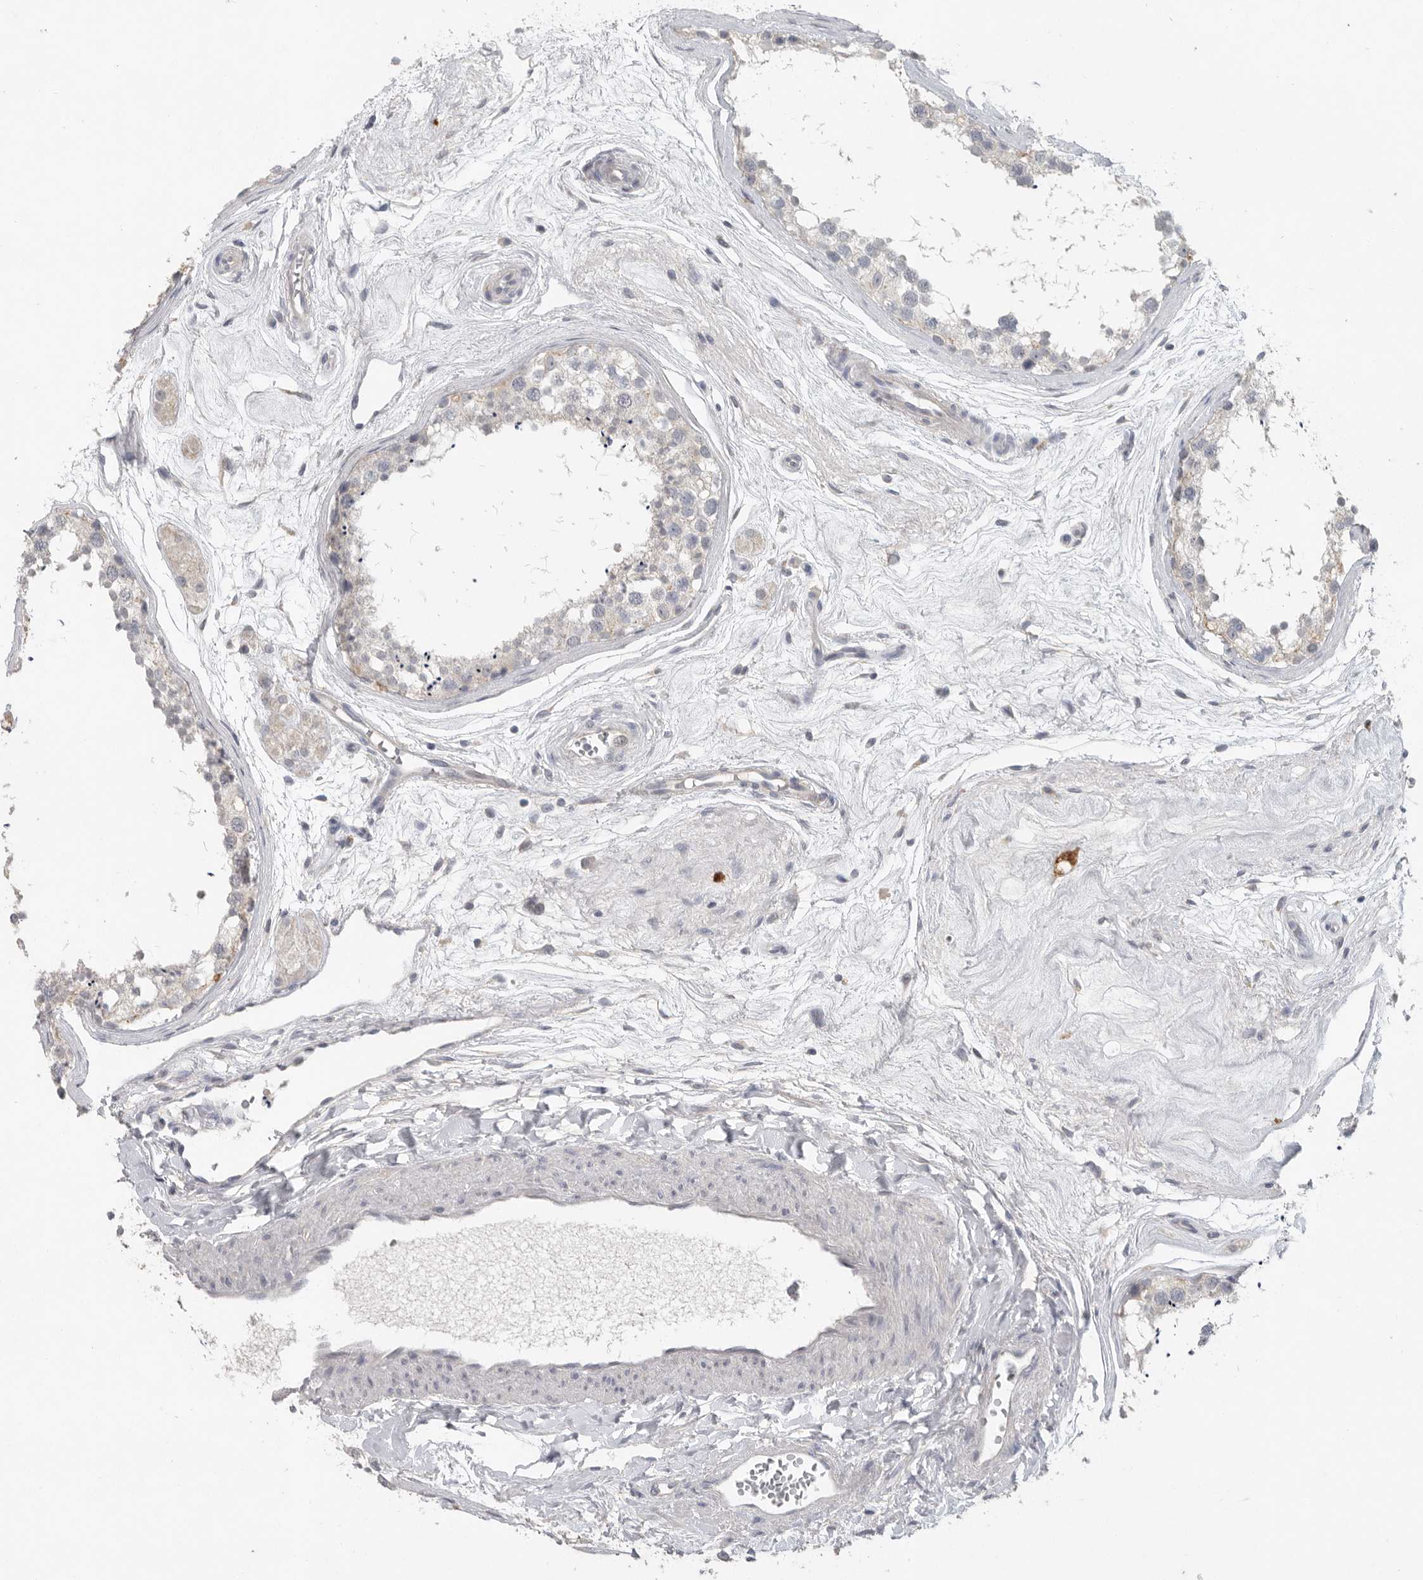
{"staining": {"intensity": "negative", "quantity": "none", "location": "none"}, "tissue": "testis", "cell_type": "Cells in seminiferous ducts", "image_type": "normal", "snomed": [{"axis": "morphology", "description": "Normal tissue, NOS"}, {"axis": "topography", "description": "Testis"}], "caption": "Cells in seminiferous ducts are negative for brown protein staining in benign testis. The staining was performed using DAB to visualize the protein expression in brown, while the nuclei were stained in blue with hematoxylin (Magnification: 20x).", "gene": "REG4", "patient": {"sex": "male", "age": 56}}